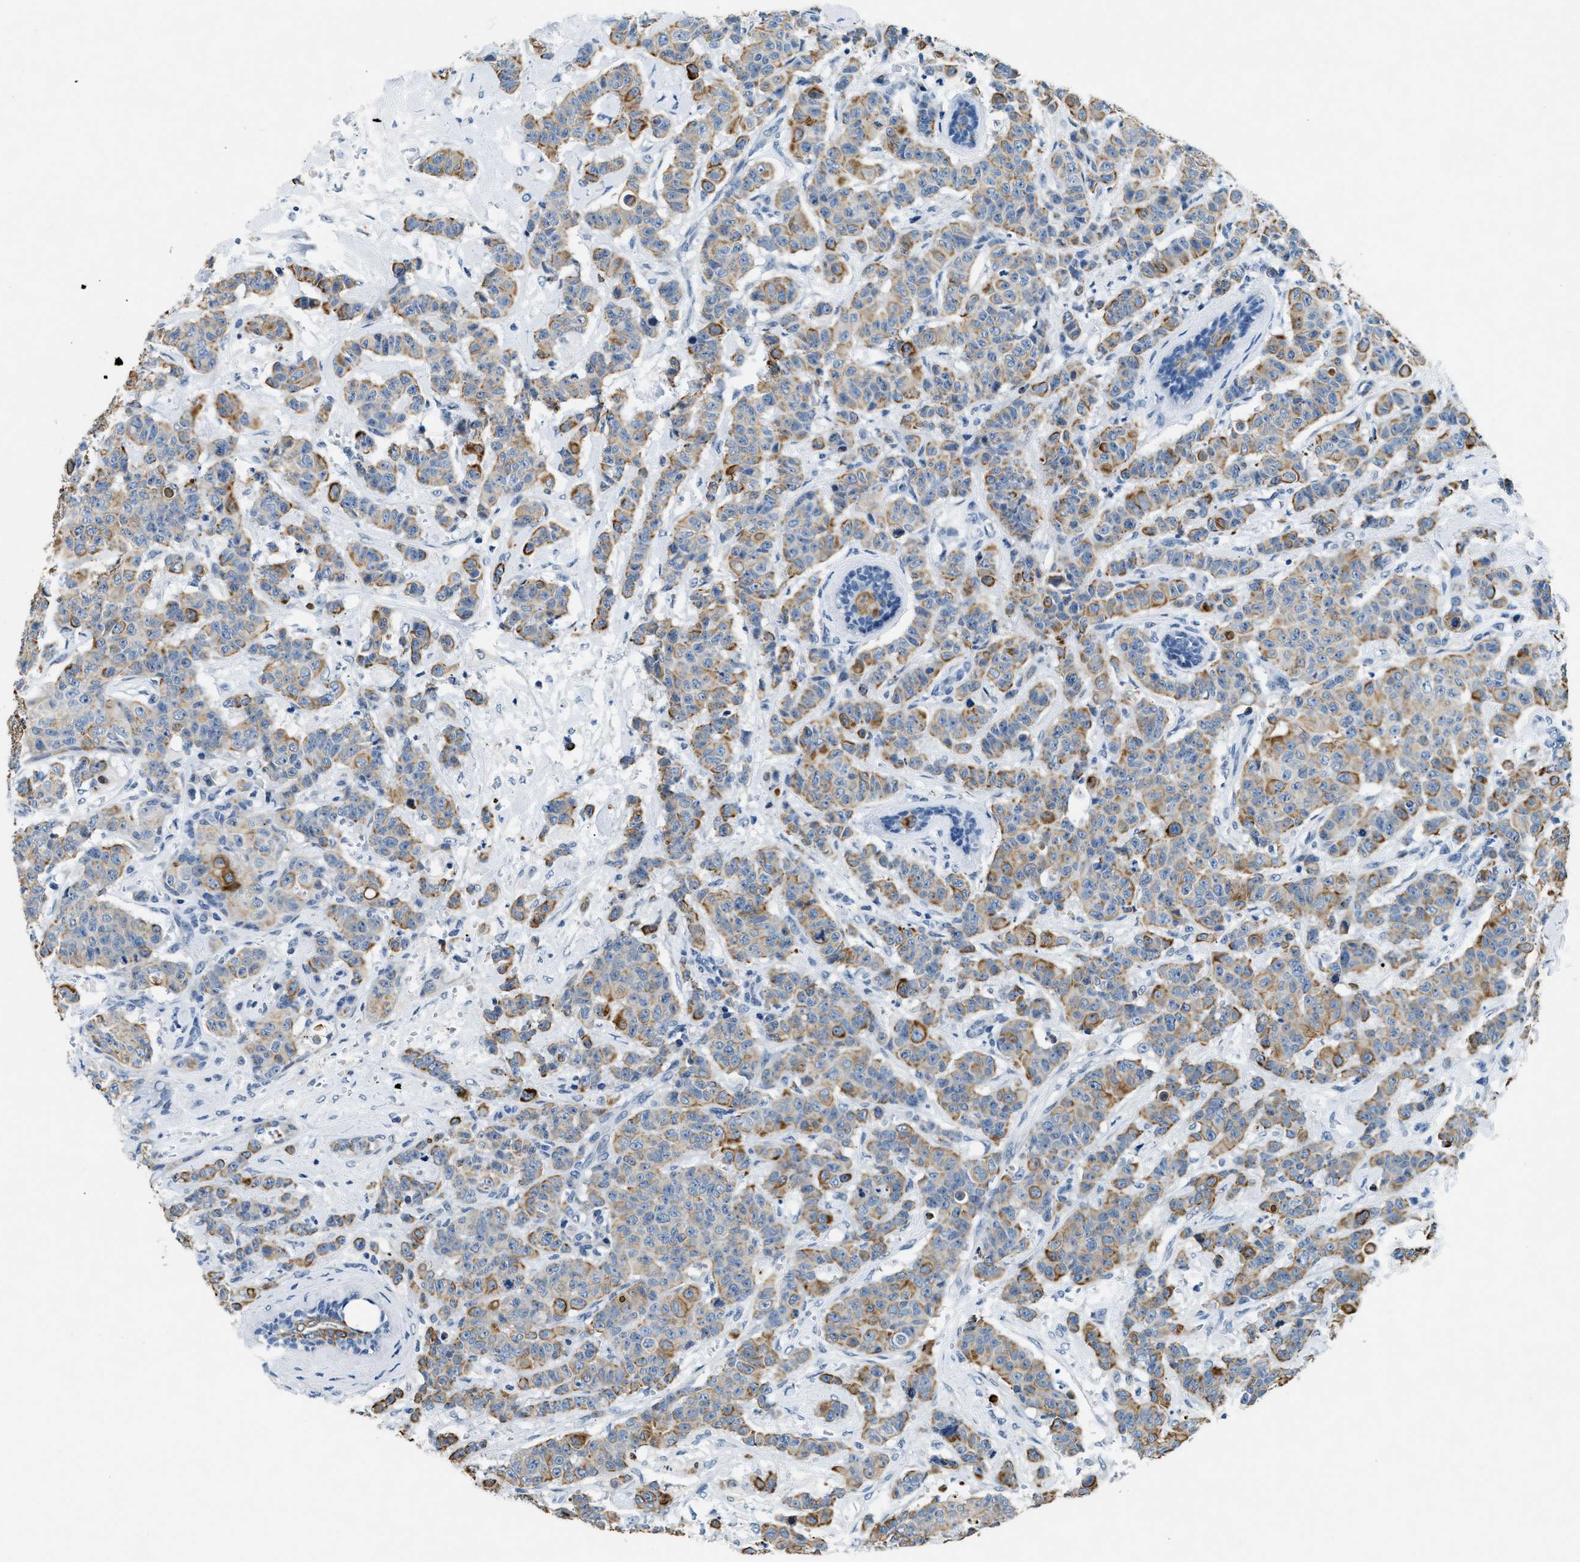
{"staining": {"intensity": "moderate", "quantity": "25%-75%", "location": "cytoplasmic/membranous"}, "tissue": "breast cancer", "cell_type": "Tumor cells", "image_type": "cancer", "snomed": [{"axis": "morphology", "description": "Normal tissue, NOS"}, {"axis": "morphology", "description": "Duct carcinoma"}, {"axis": "topography", "description": "Breast"}], "caption": "The photomicrograph exhibits immunohistochemical staining of intraductal carcinoma (breast). There is moderate cytoplasmic/membranous positivity is present in about 25%-75% of tumor cells. (IHC, brightfield microscopy, high magnification).", "gene": "CFAP20", "patient": {"sex": "female", "age": 40}}